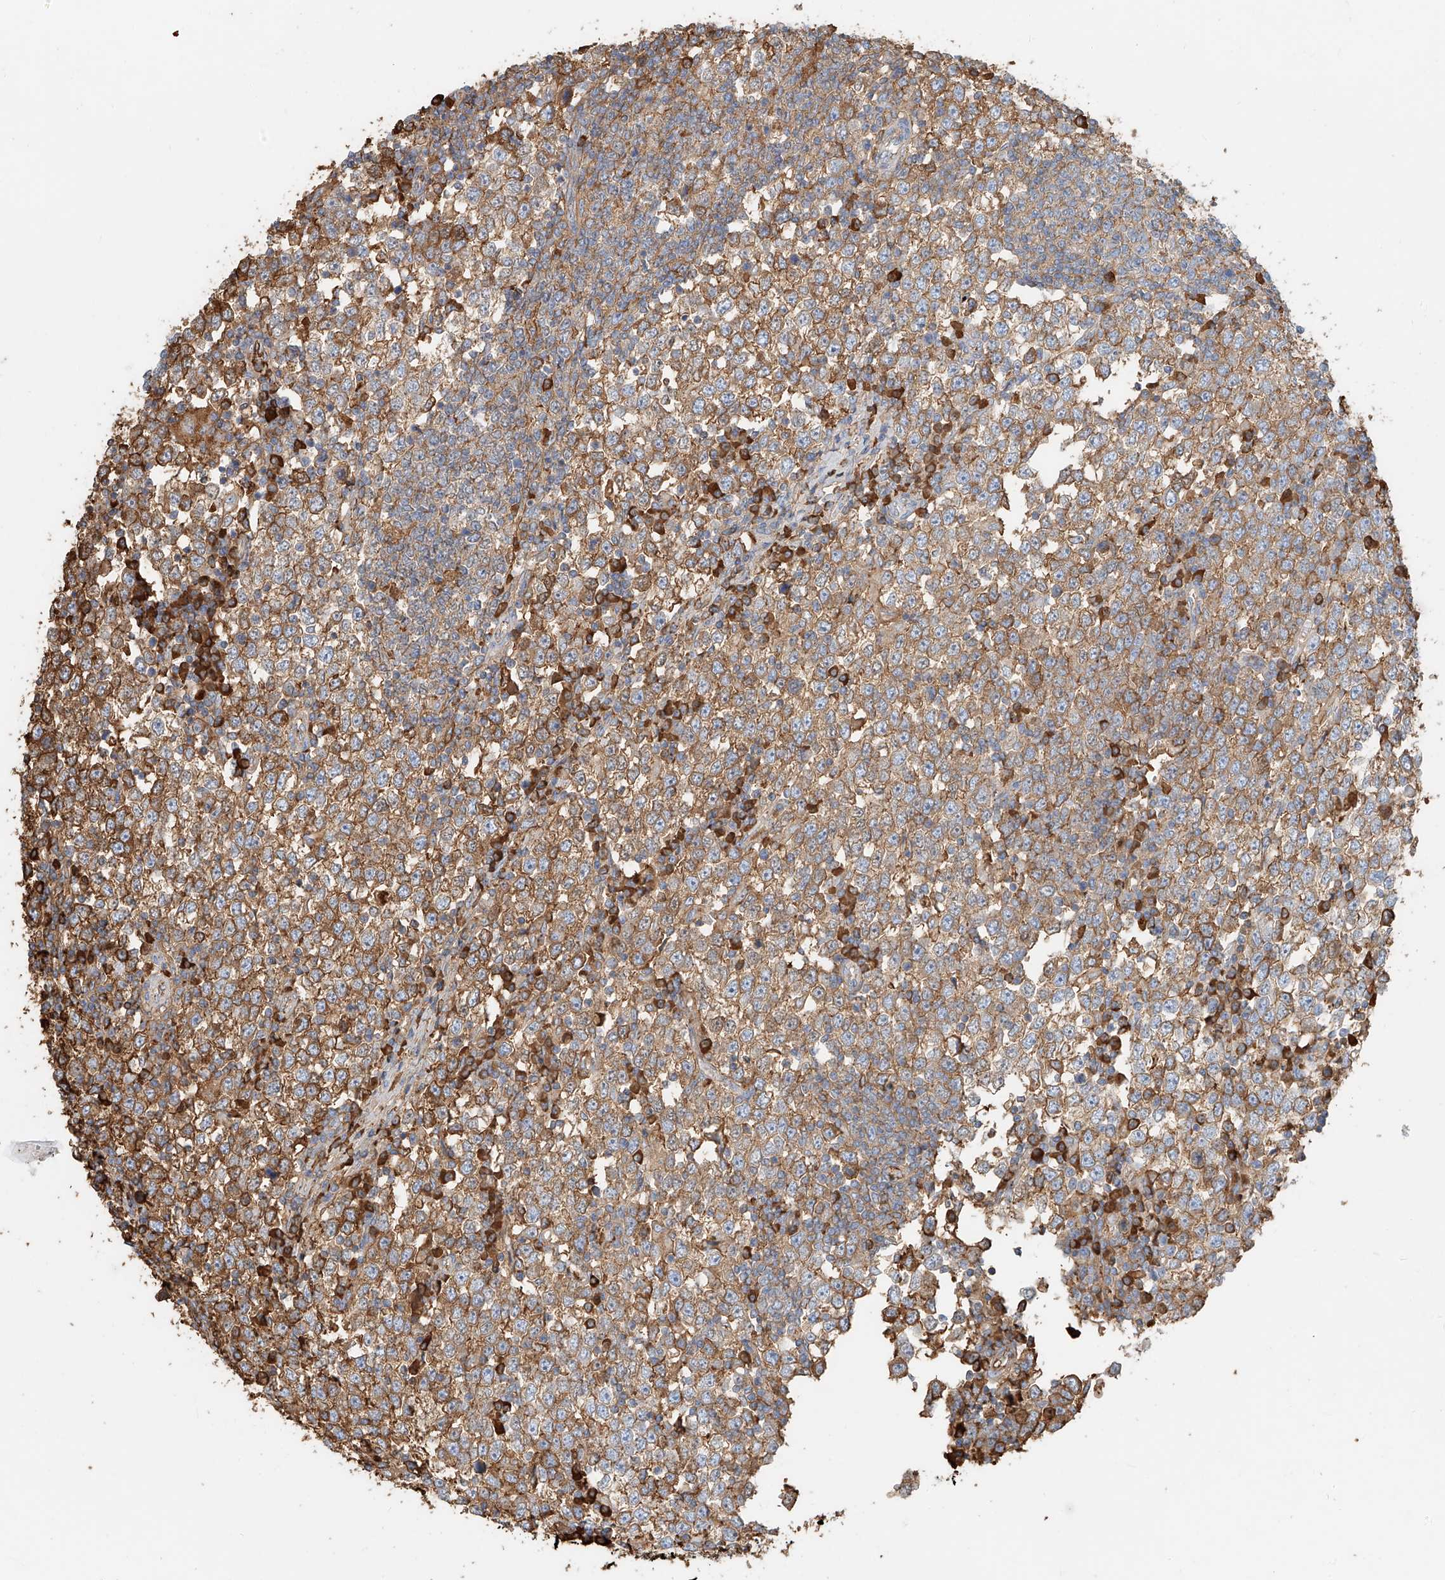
{"staining": {"intensity": "moderate", "quantity": ">75%", "location": "cytoplasmic/membranous"}, "tissue": "testis cancer", "cell_type": "Tumor cells", "image_type": "cancer", "snomed": [{"axis": "morphology", "description": "Seminoma, NOS"}, {"axis": "topography", "description": "Testis"}], "caption": "Protein analysis of testis seminoma tissue exhibits moderate cytoplasmic/membranous staining in about >75% of tumor cells.", "gene": "ZFP30", "patient": {"sex": "male", "age": 65}}